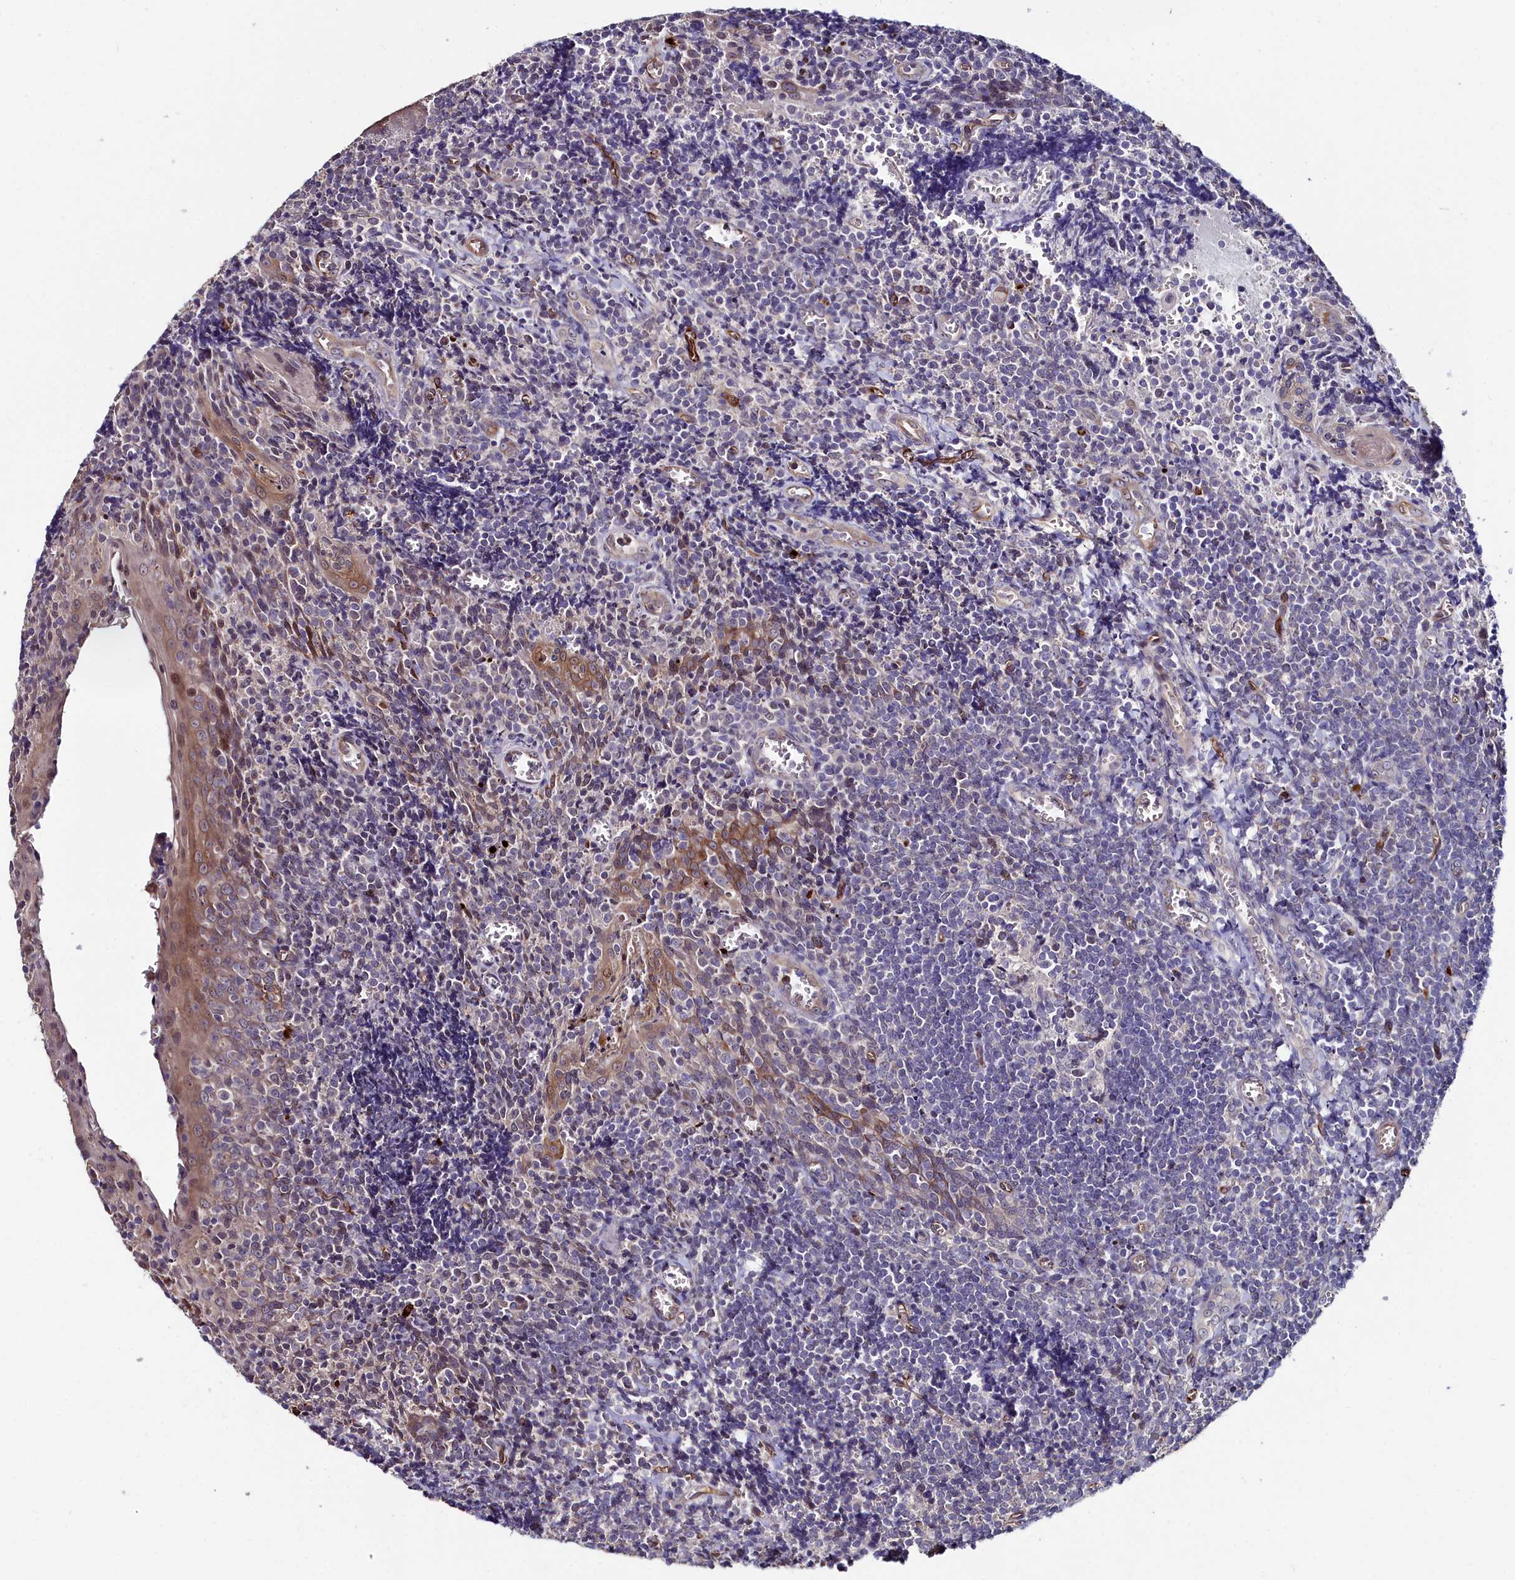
{"staining": {"intensity": "negative", "quantity": "none", "location": "none"}, "tissue": "tonsil", "cell_type": "Germinal center cells", "image_type": "normal", "snomed": [{"axis": "morphology", "description": "Normal tissue, NOS"}, {"axis": "topography", "description": "Tonsil"}], "caption": "Image shows no significant protein positivity in germinal center cells of unremarkable tonsil. (Stains: DAB (3,3'-diaminobenzidine) immunohistochemistry (IHC) with hematoxylin counter stain, Microscopy: brightfield microscopy at high magnification).", "gene": "C4orf19", "patient": {"sex": "male", "age": 27}}